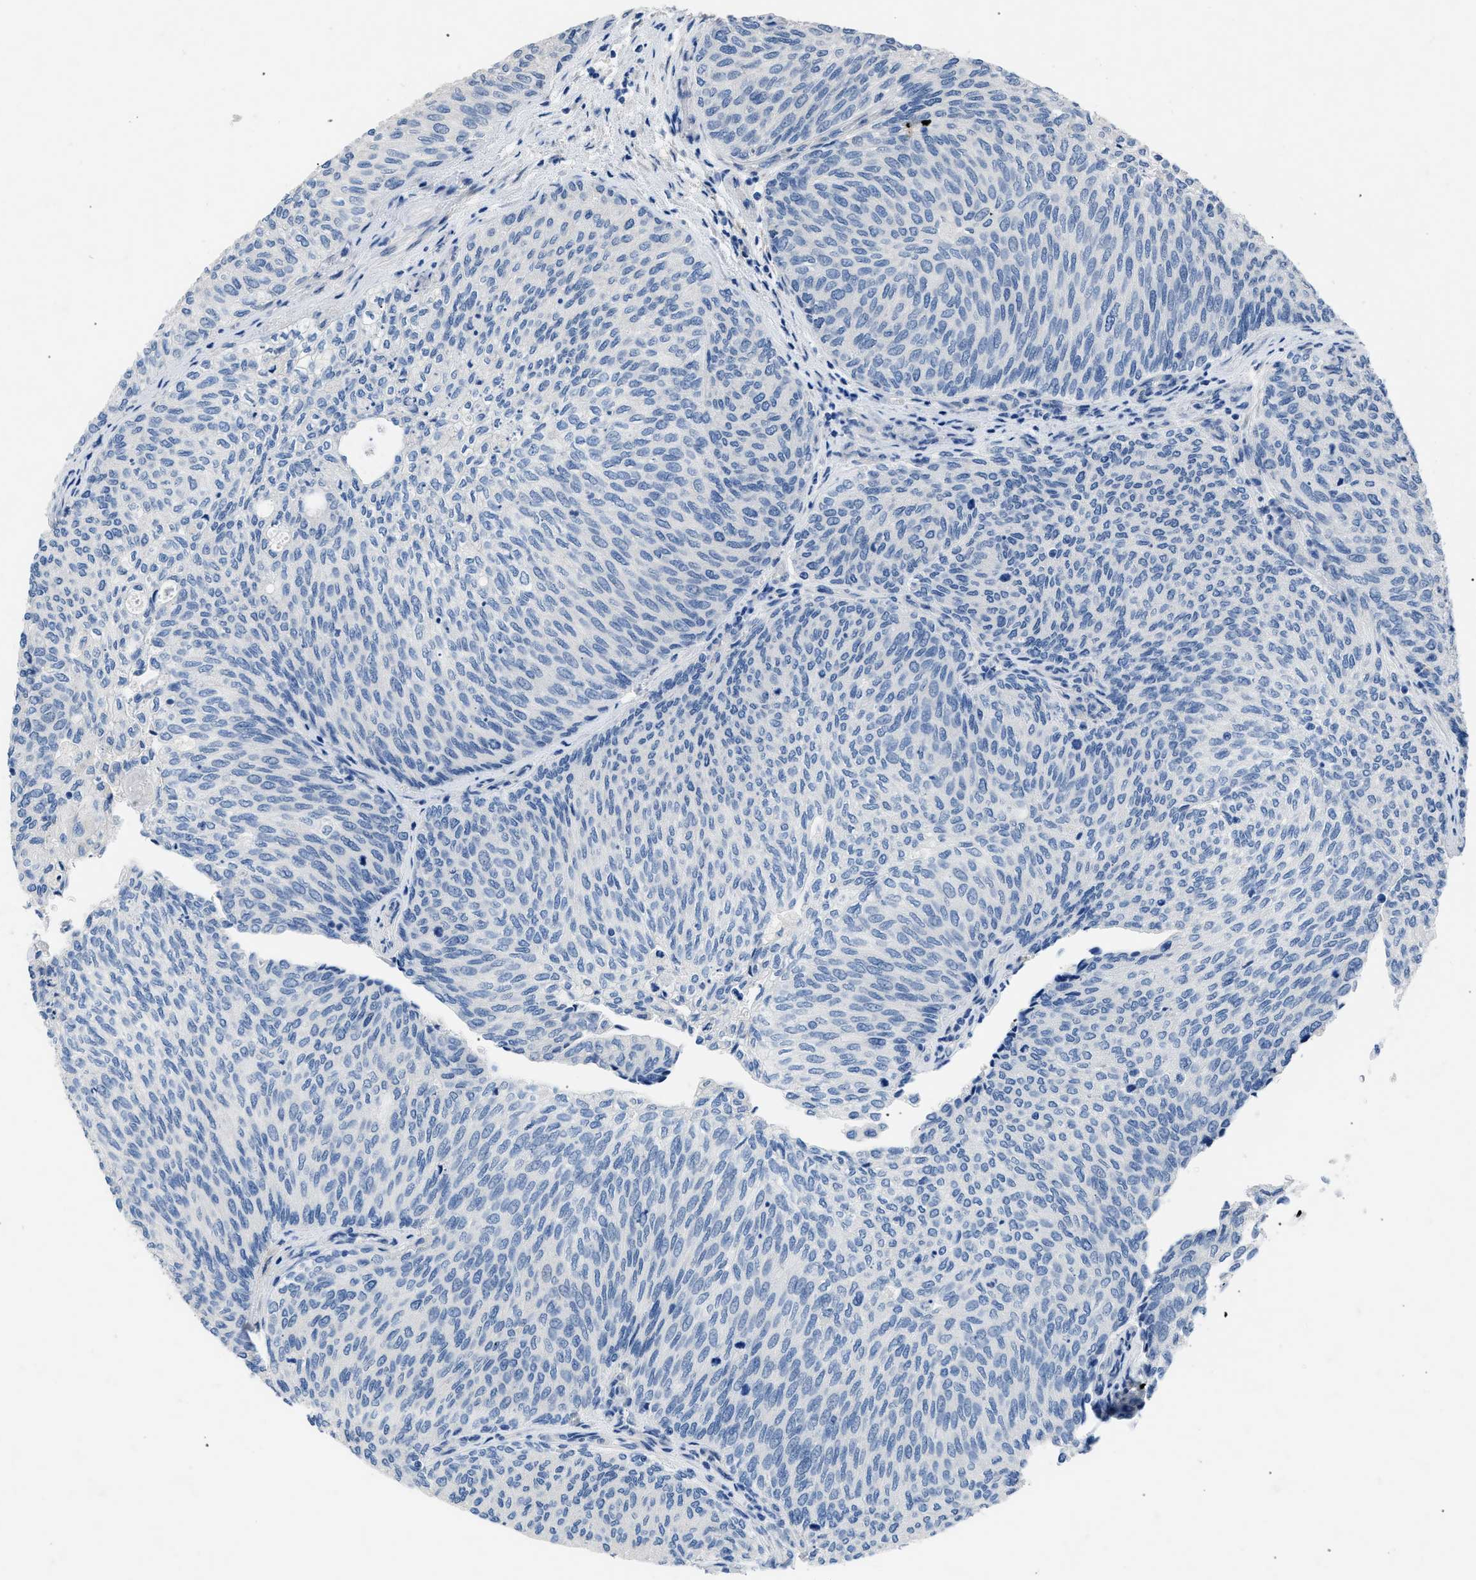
{"staining": {"intensity": "negative", "quantity": "none", "location": "none"}, "tissue": "urothelial cancer", "cell_type": "Tumor cells", "image_type": "cancer", "snomed": [{"axis": "morphology", "description": "Urothelial carcinoma, Low grade"}, {"axis": "topography", "description": "Urinary bladder"}], "caption": "Protein analysis of urothelial carcinoma (low-grade) demonstrates no significant expression in tumor cells.", "gene": "RBP1", "patient": {"sex": "female", "age": 79}}